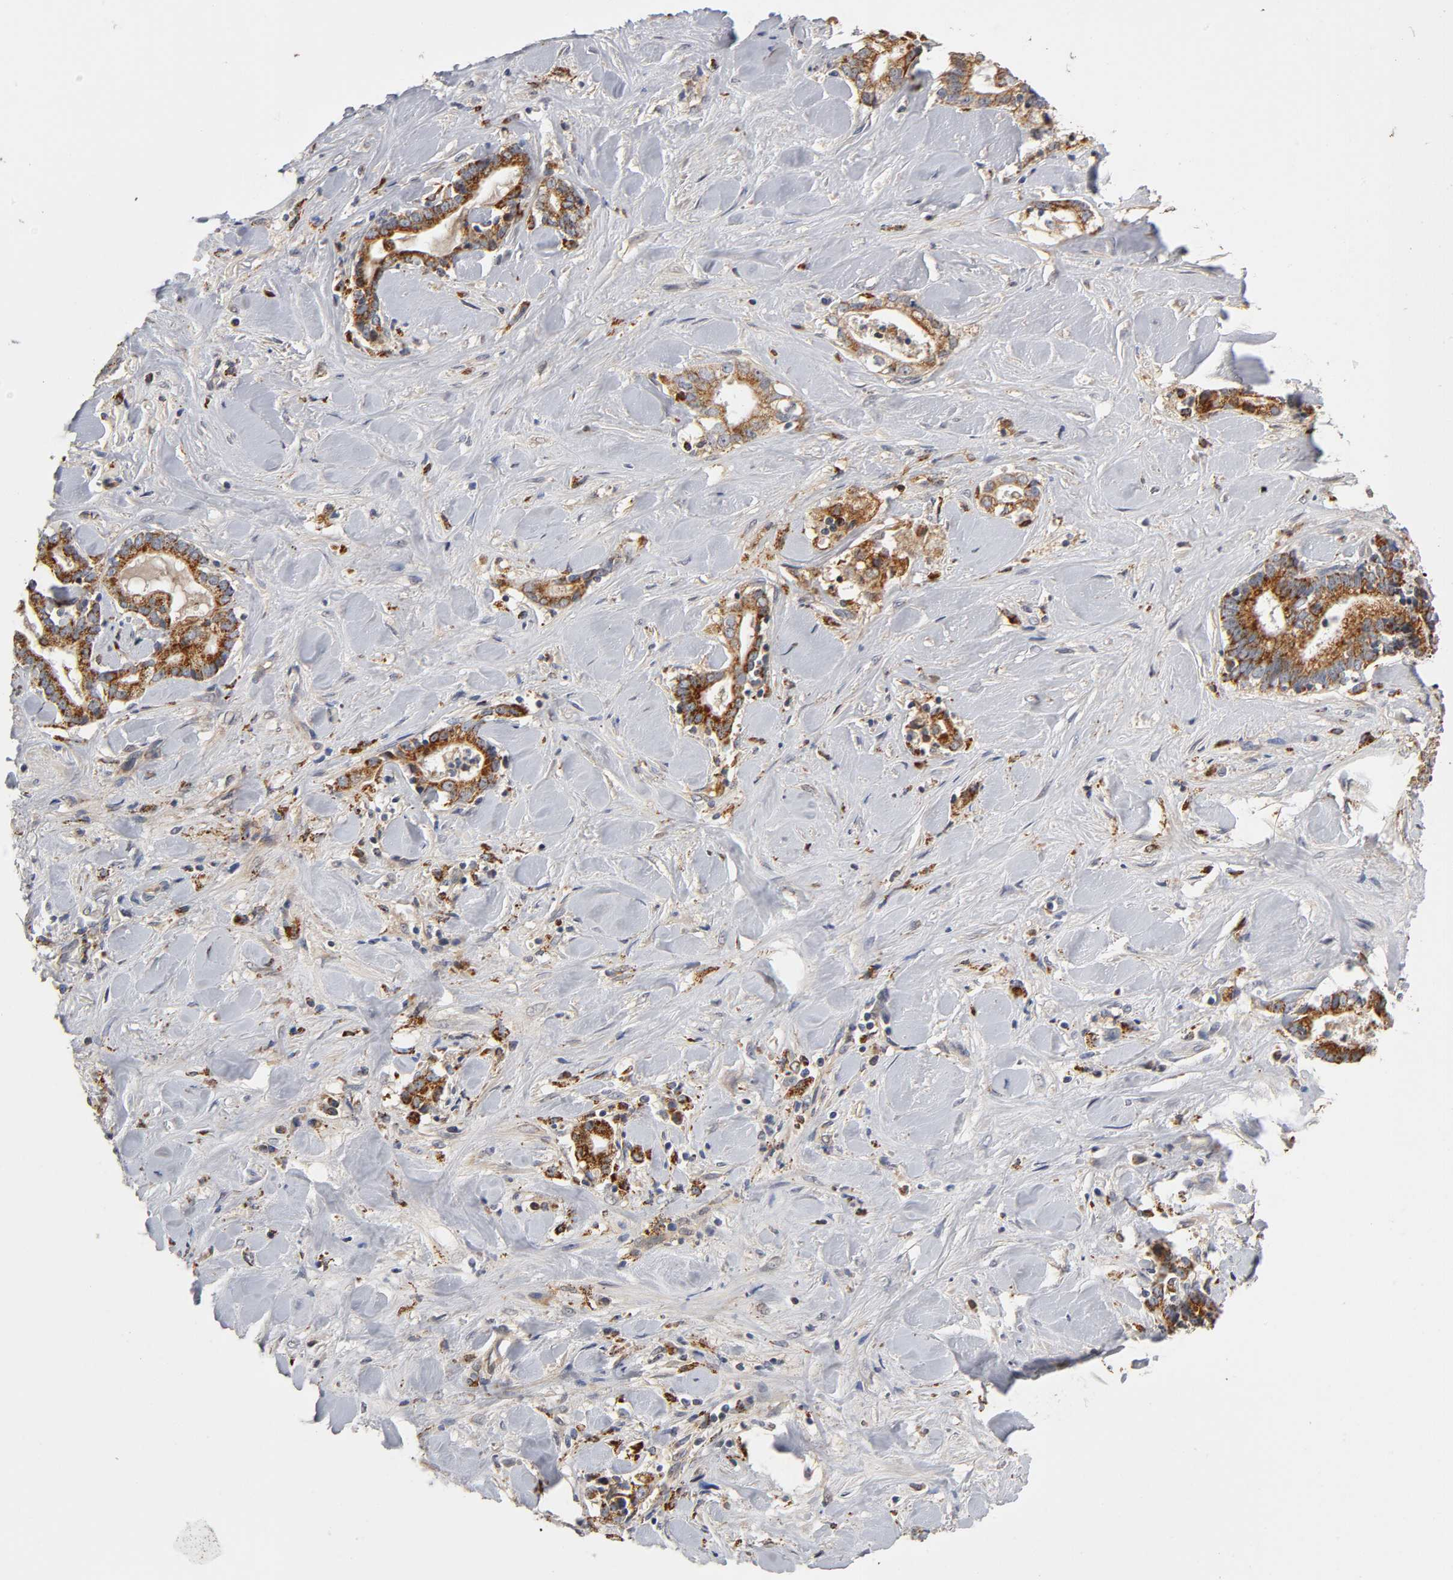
{"staining": {"intensity": "strong", "quantity": ">75%", "location": "cytoplasmic/membranous"}, "tissue": "liver cancer", "cell_type": "Tumor cells", "image_type": "cancer", "snomed": [{"axis": "morphology", "description": "Cholangiocarcinoma"}, {"axis": "topography", "description": "Liver"}], "caption": "The histopathology image exhibits a brown stain indicating the presence of a protein in the cytoplasmic/membranous of tumor cells in cholangiocarcinoma (liver). (Stains: DAB (3,3'-diaminobenzidine) in brown, nuclei in blue, Microscopy: brightfield microscopy at high magnification).", "gene": "ISG15", "patient": {"sex": "male", "age": 57}}